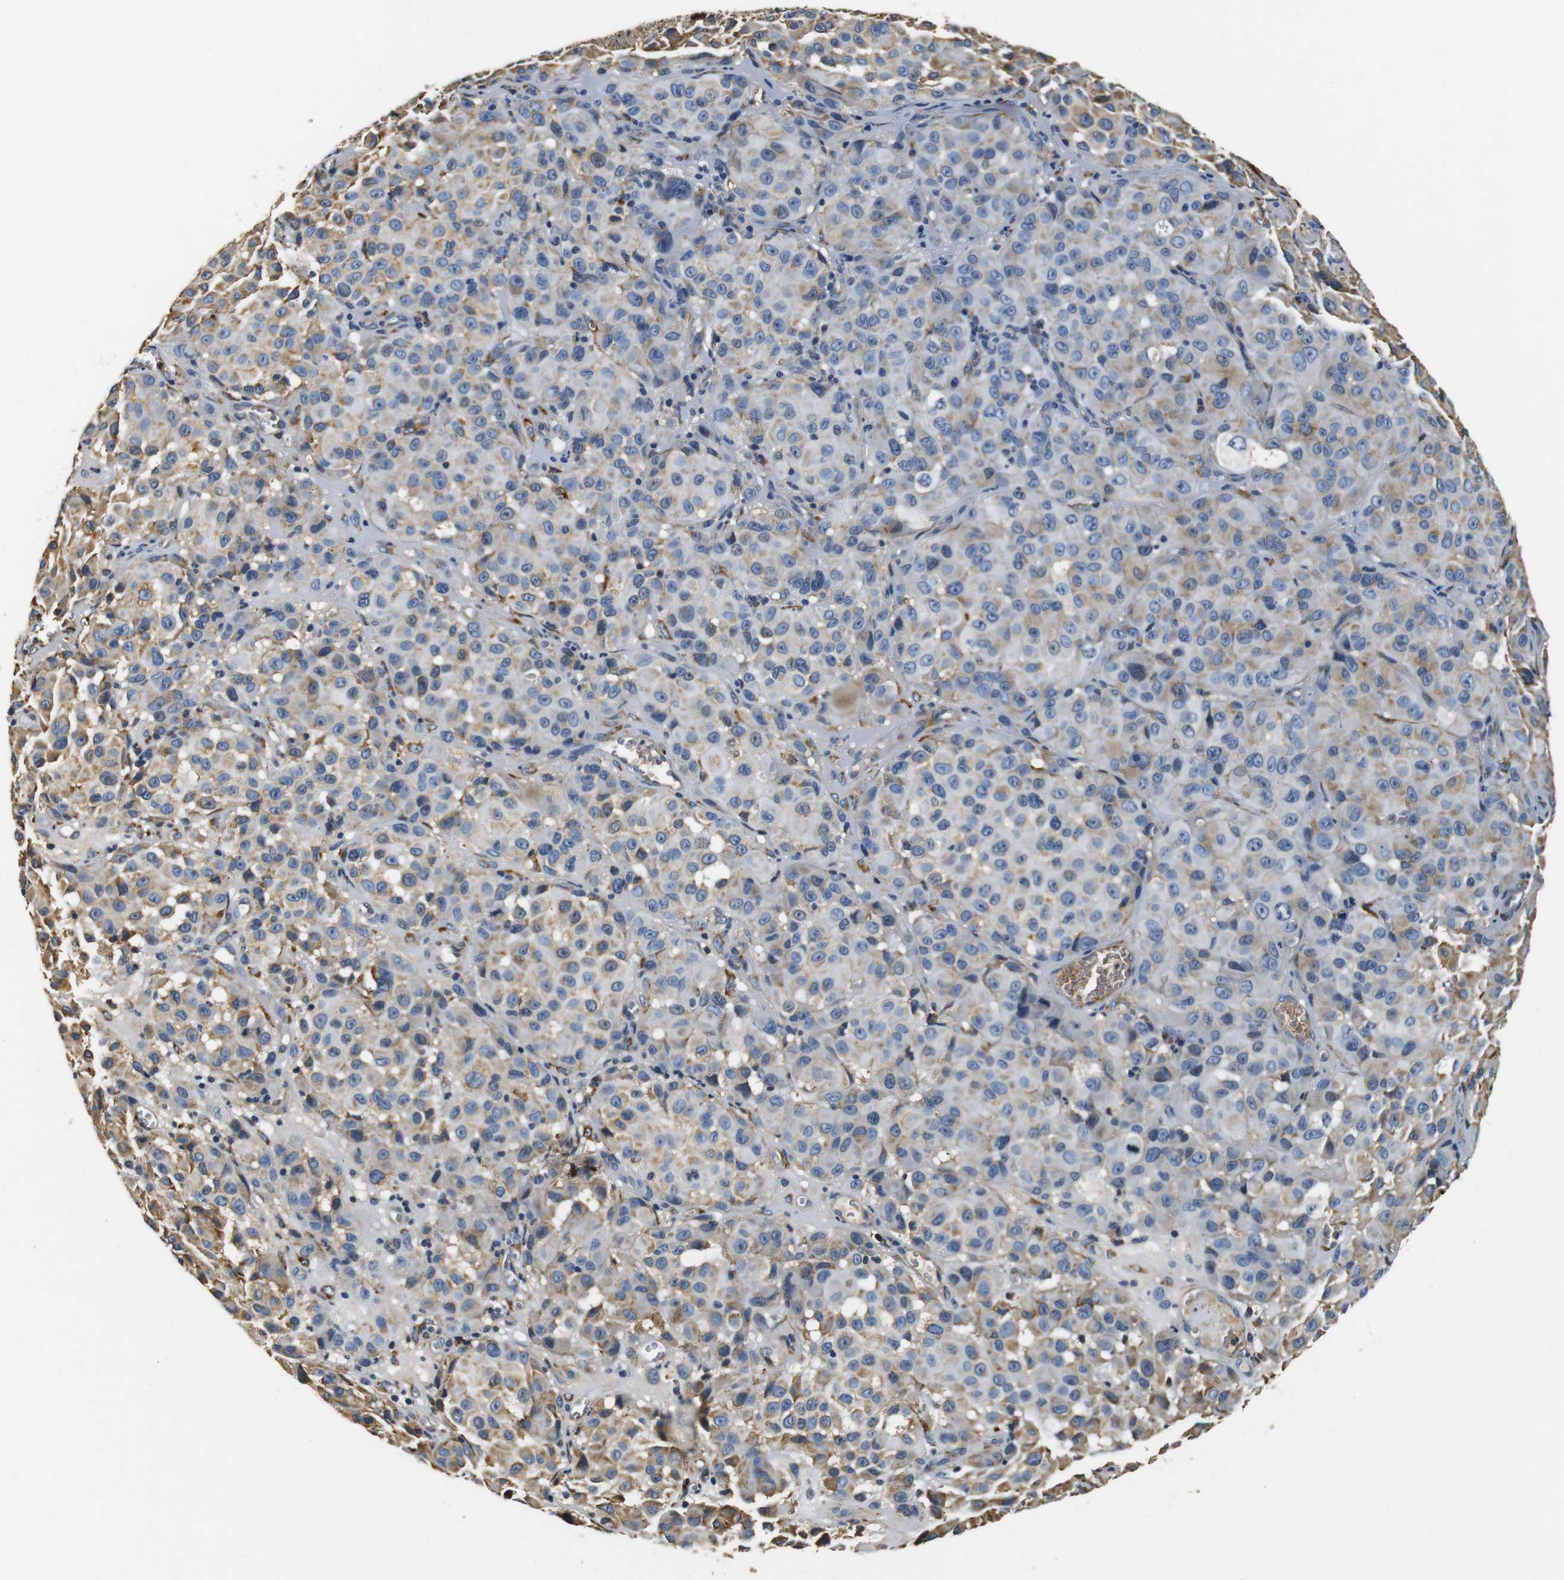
{"staining": {"intensity": "weak", "quantity": "<25%", "location": "cytoplasmic/membranous"}, "tissue": "melanoma", "cell_type": "Tumor cells", "image_type": "cancer", "snomed": [{"axis": "morphology", "description": "Malignant melanoma, NOS"}, {"axis": "topography", "description": "Skin"}], "caption": "IHC histopathology image of neoplastic tissue: human melanoma stained with DAB displays no significant protein expression in tumor cells.", "gene": "COL1A1", "patient": {"sex": "female", "age": 21}}